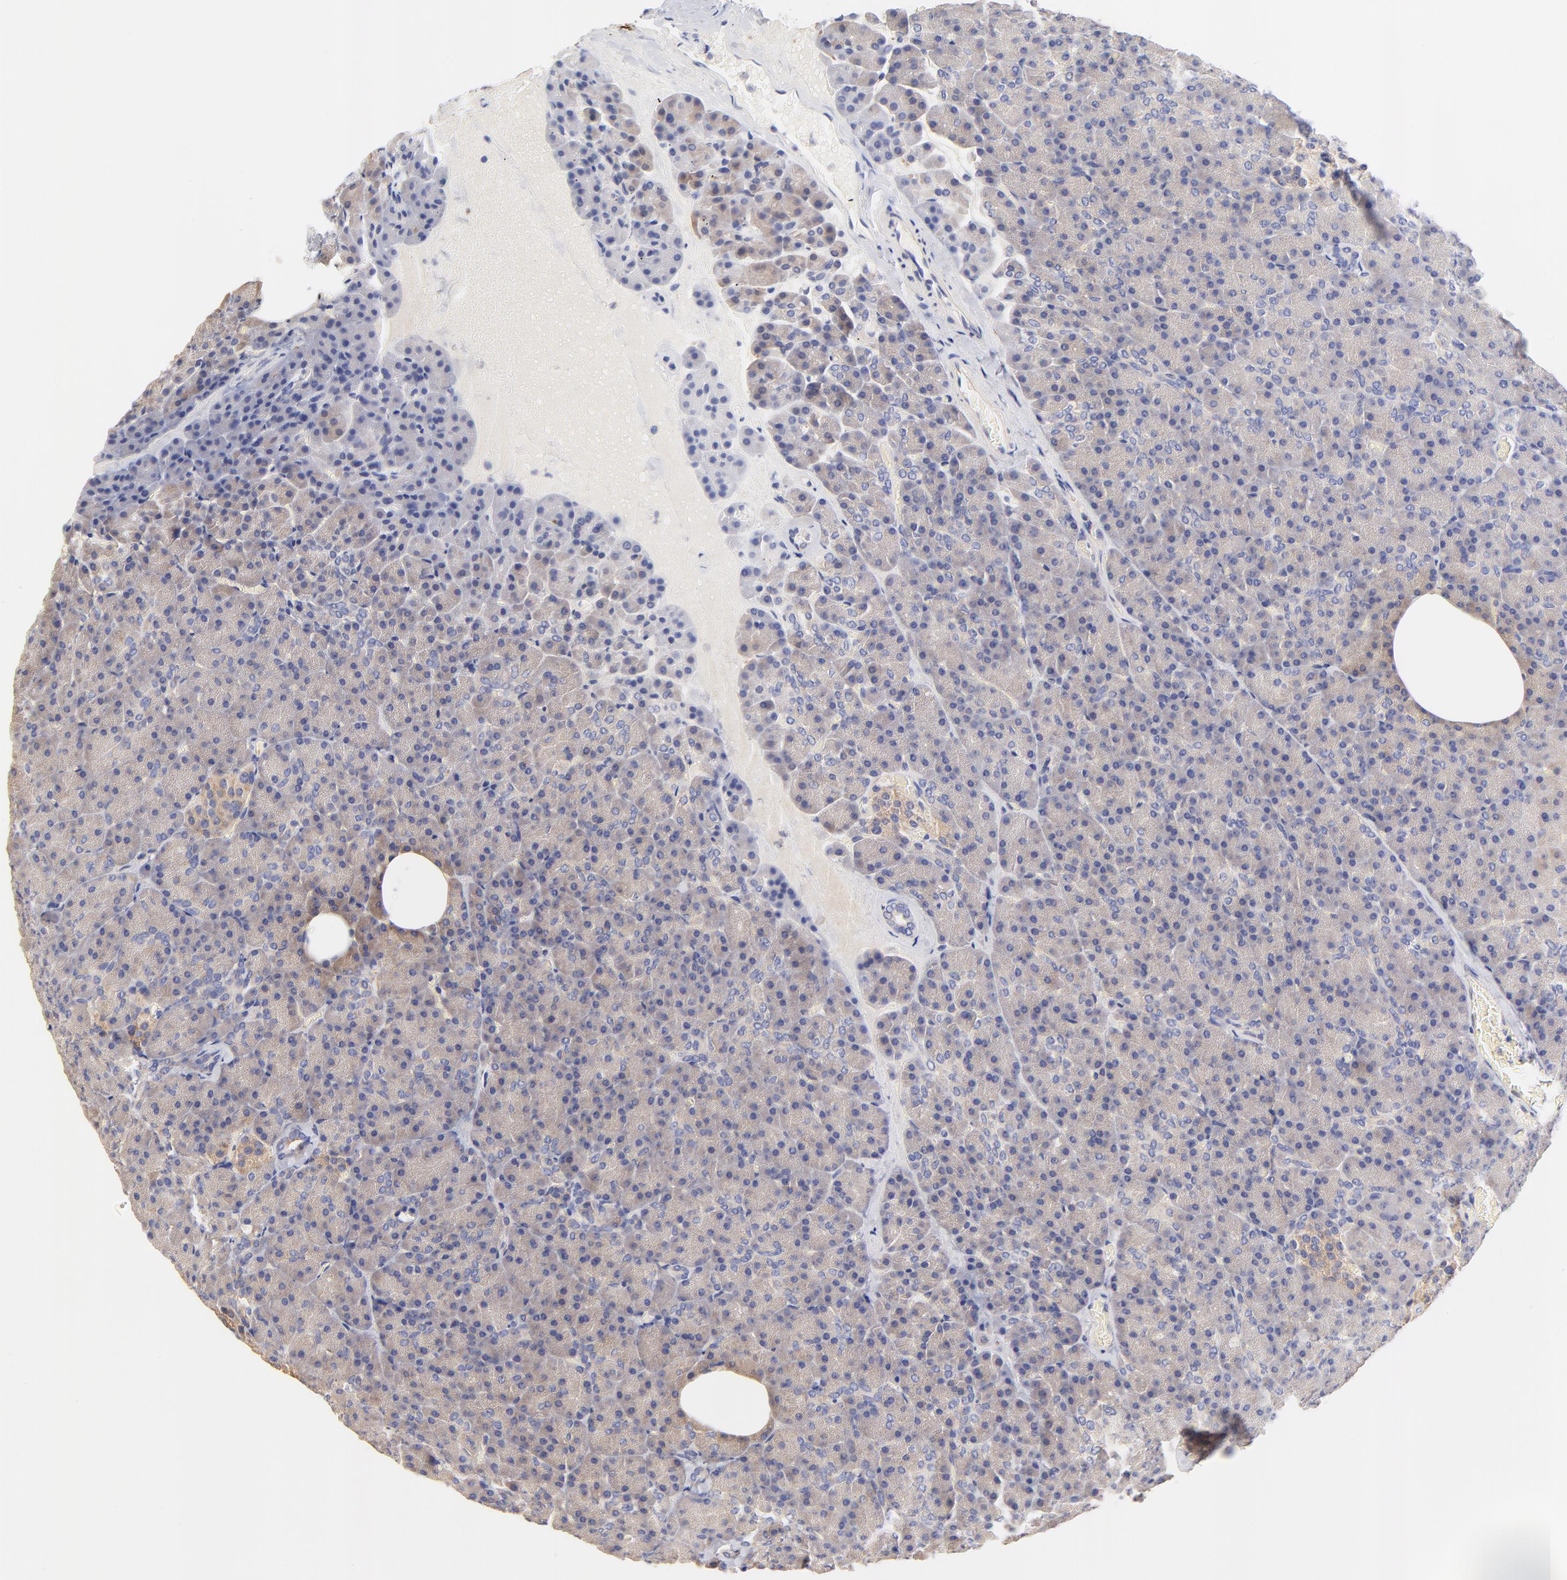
{"staining": {"intensity": "negative", "quantity": "none", "location": "none"}, "tissue": "pancreas", "cell_type": "Exocrine glandular cells", "image_type": "normal", "snomed": [{"axis": "morphology", "description": "Normal tissue, NOS"}, {"axis": "topography", "description": "Pancreas"}], "caption": "The image reveals no significant positivity in exocrine glandular cells of pancreas.", "gene": "HS3ST1", "patient": {"sex": "female", "age": 35}}